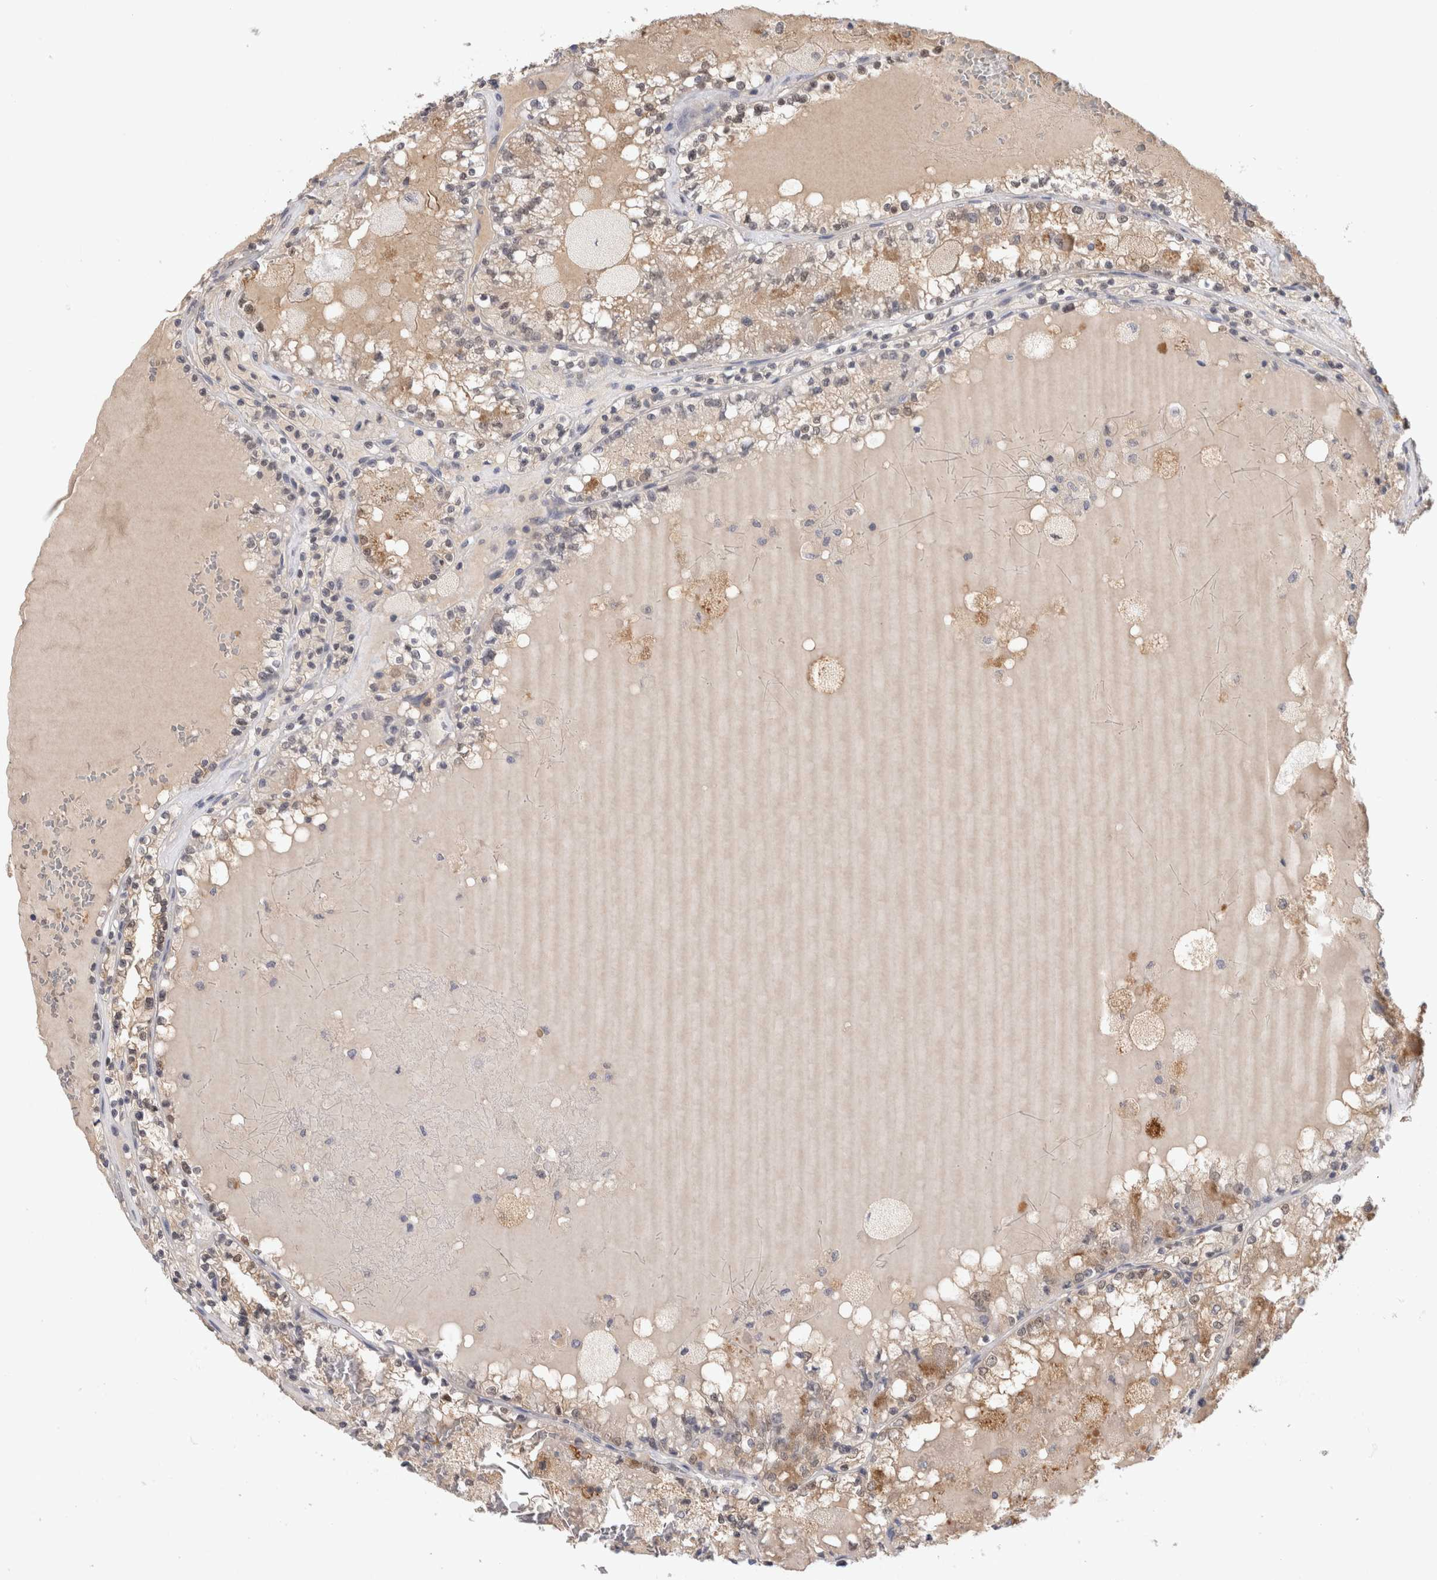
{"staining": {"intensity": "weak", "quantity": "<25%", "location": "cytoplasmic/membranous"}, "tissue": "renal cancer", "cell_type": "Tumor cells", "image_type": "cancer", "snomed": [{"axis": "morphology", "description": "Adenocarcinoma, NOS"}, {"axis": "topography", "description": "Kidney"}], "caption": "Immunohistochemistry (IHC) image of human renal cancer stained for a protein (brown), which exhibits no staining in tumor cells.", "gene": "PGM1", "patient": {"sex": "female", "age": 56}}